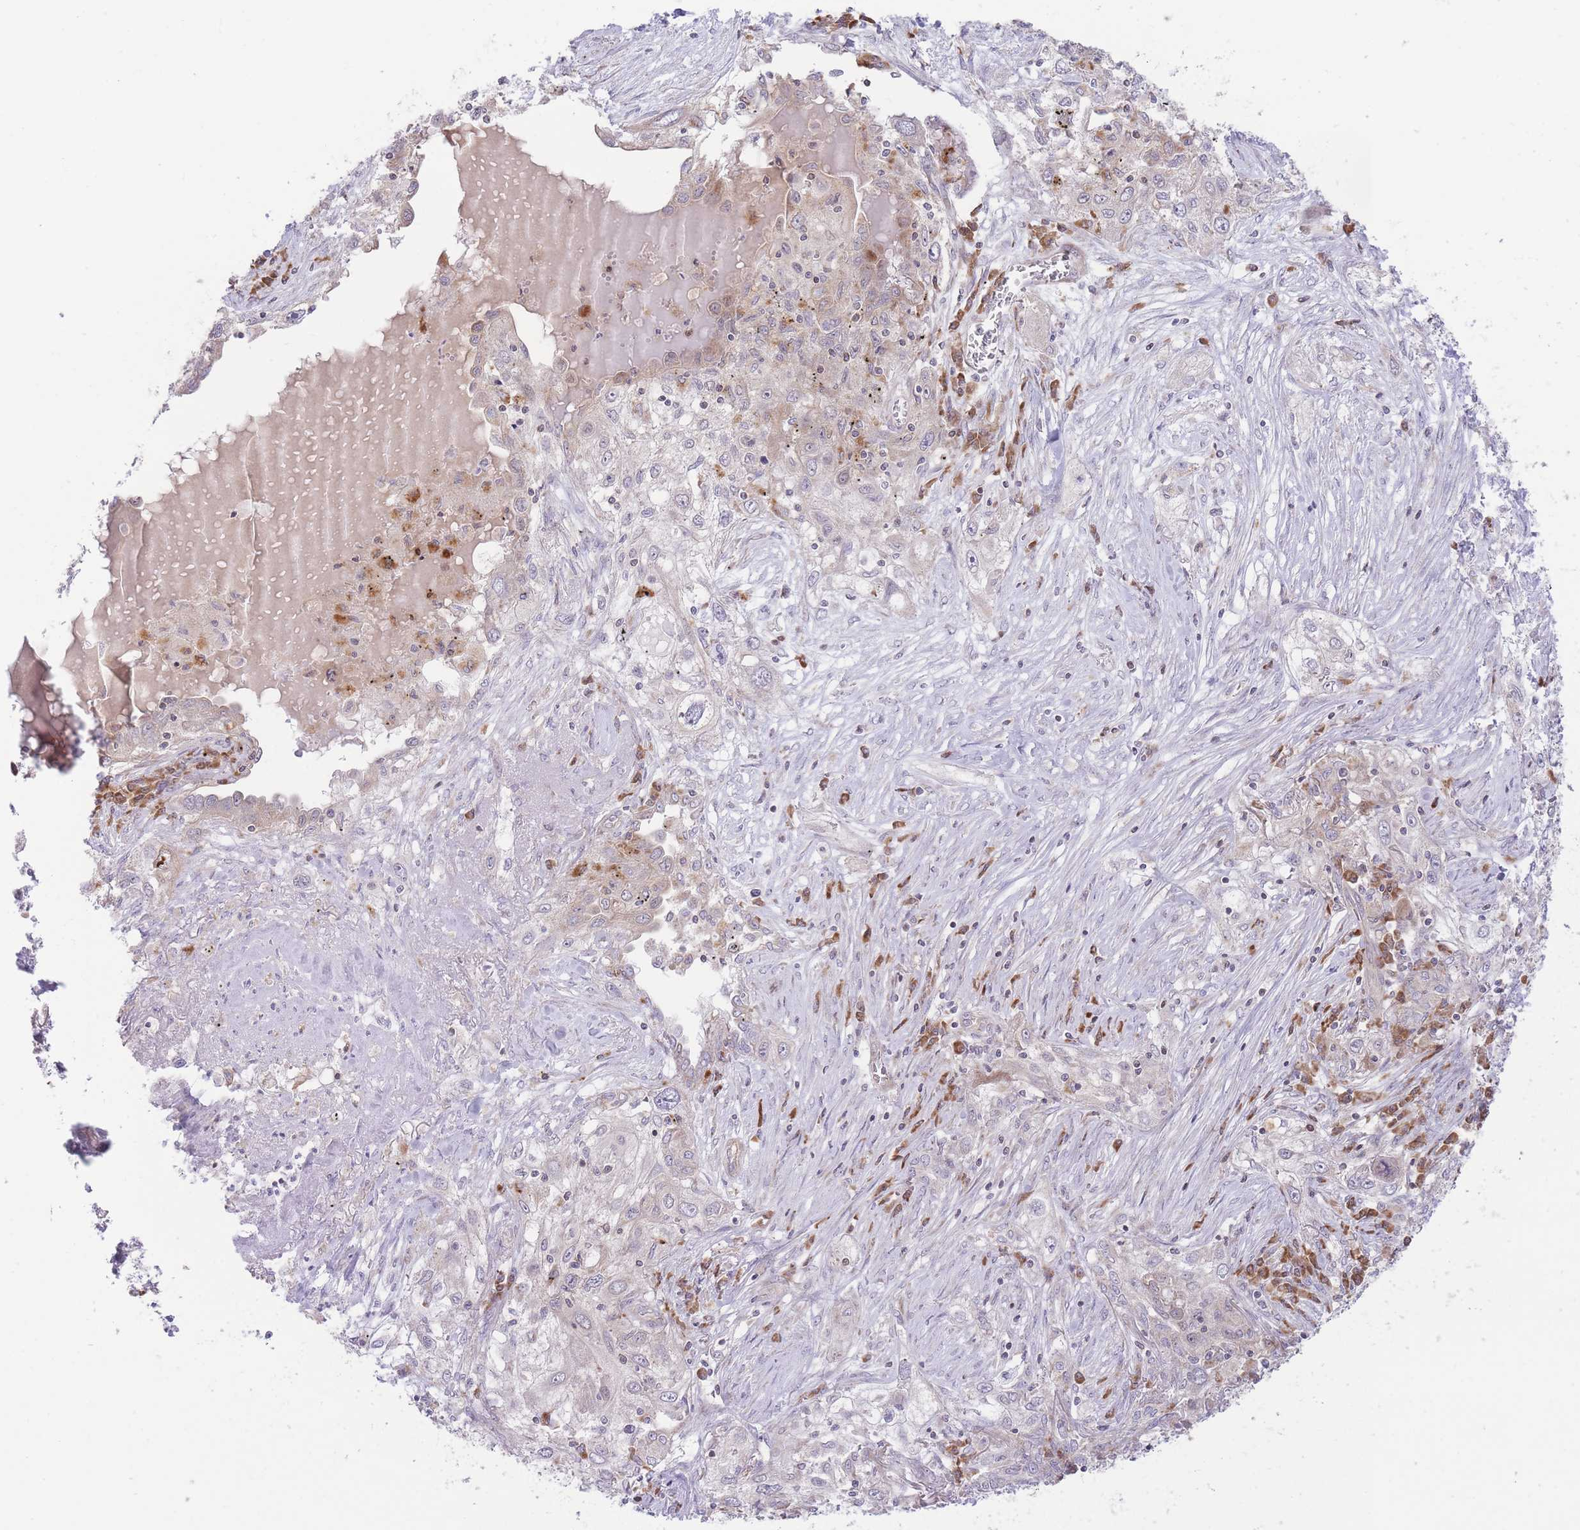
{"staining": {"intensity": "weak", "quantity": "<25%", "location": "cytoplasmic/membranous"}, "tissue": "lung cancer", "cell_type": "Tumor cells", "image_type": "cancer", "snomed": [{"axis": "morphology", "description": "Squamous cell carcinoma, NOS"}, {"axis": "topography", "description": "Lung"}], "caption": "Squamous cell carcinoma (lung) stained for a protein using immunohistochemistry (IHC) shows no expression tumor cells.", "gene": "BOLA2B", "patient": {"sex": "female", "age": 69}}